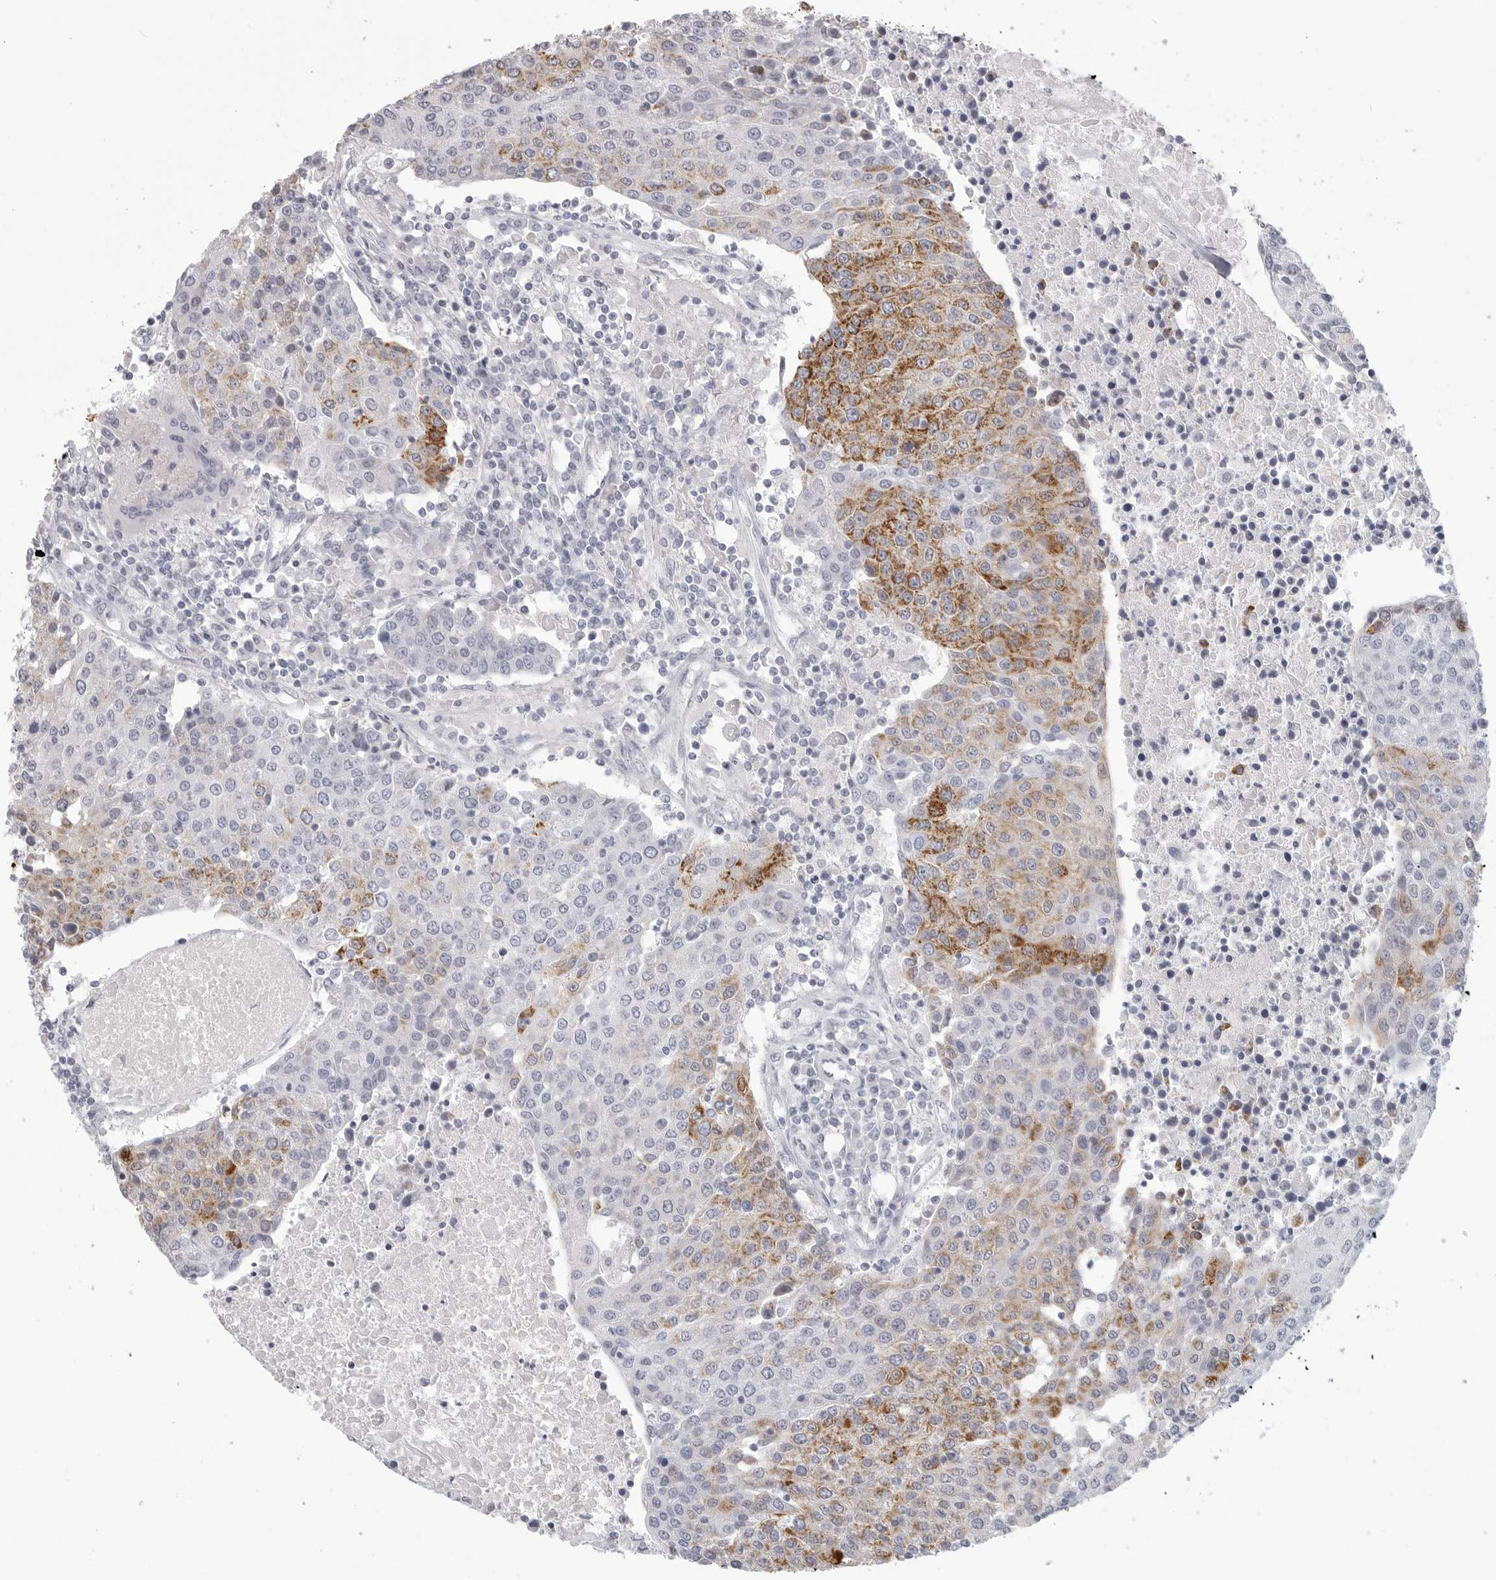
{"staining": {"intensity": "moderate", "quantity": "25%-75%", "location": "cytoplasmic/membranous"}, "tissue": "urothelial cancer", "cell_type": "Tumor cells", "image_type": "cancer", "snomed": [{"axis": "morphology", "description": "Urothelial carcinoma, High grade"}, {"axis": "topography", "description": "Urinary bladder"}], "caption": "Human urothelial carcinoma (high-grade) stained with a protein marker shows moderate staining in tumor cells.", "gene": "HMGCS2", "patient": {"sex": "female", "age": 85}}